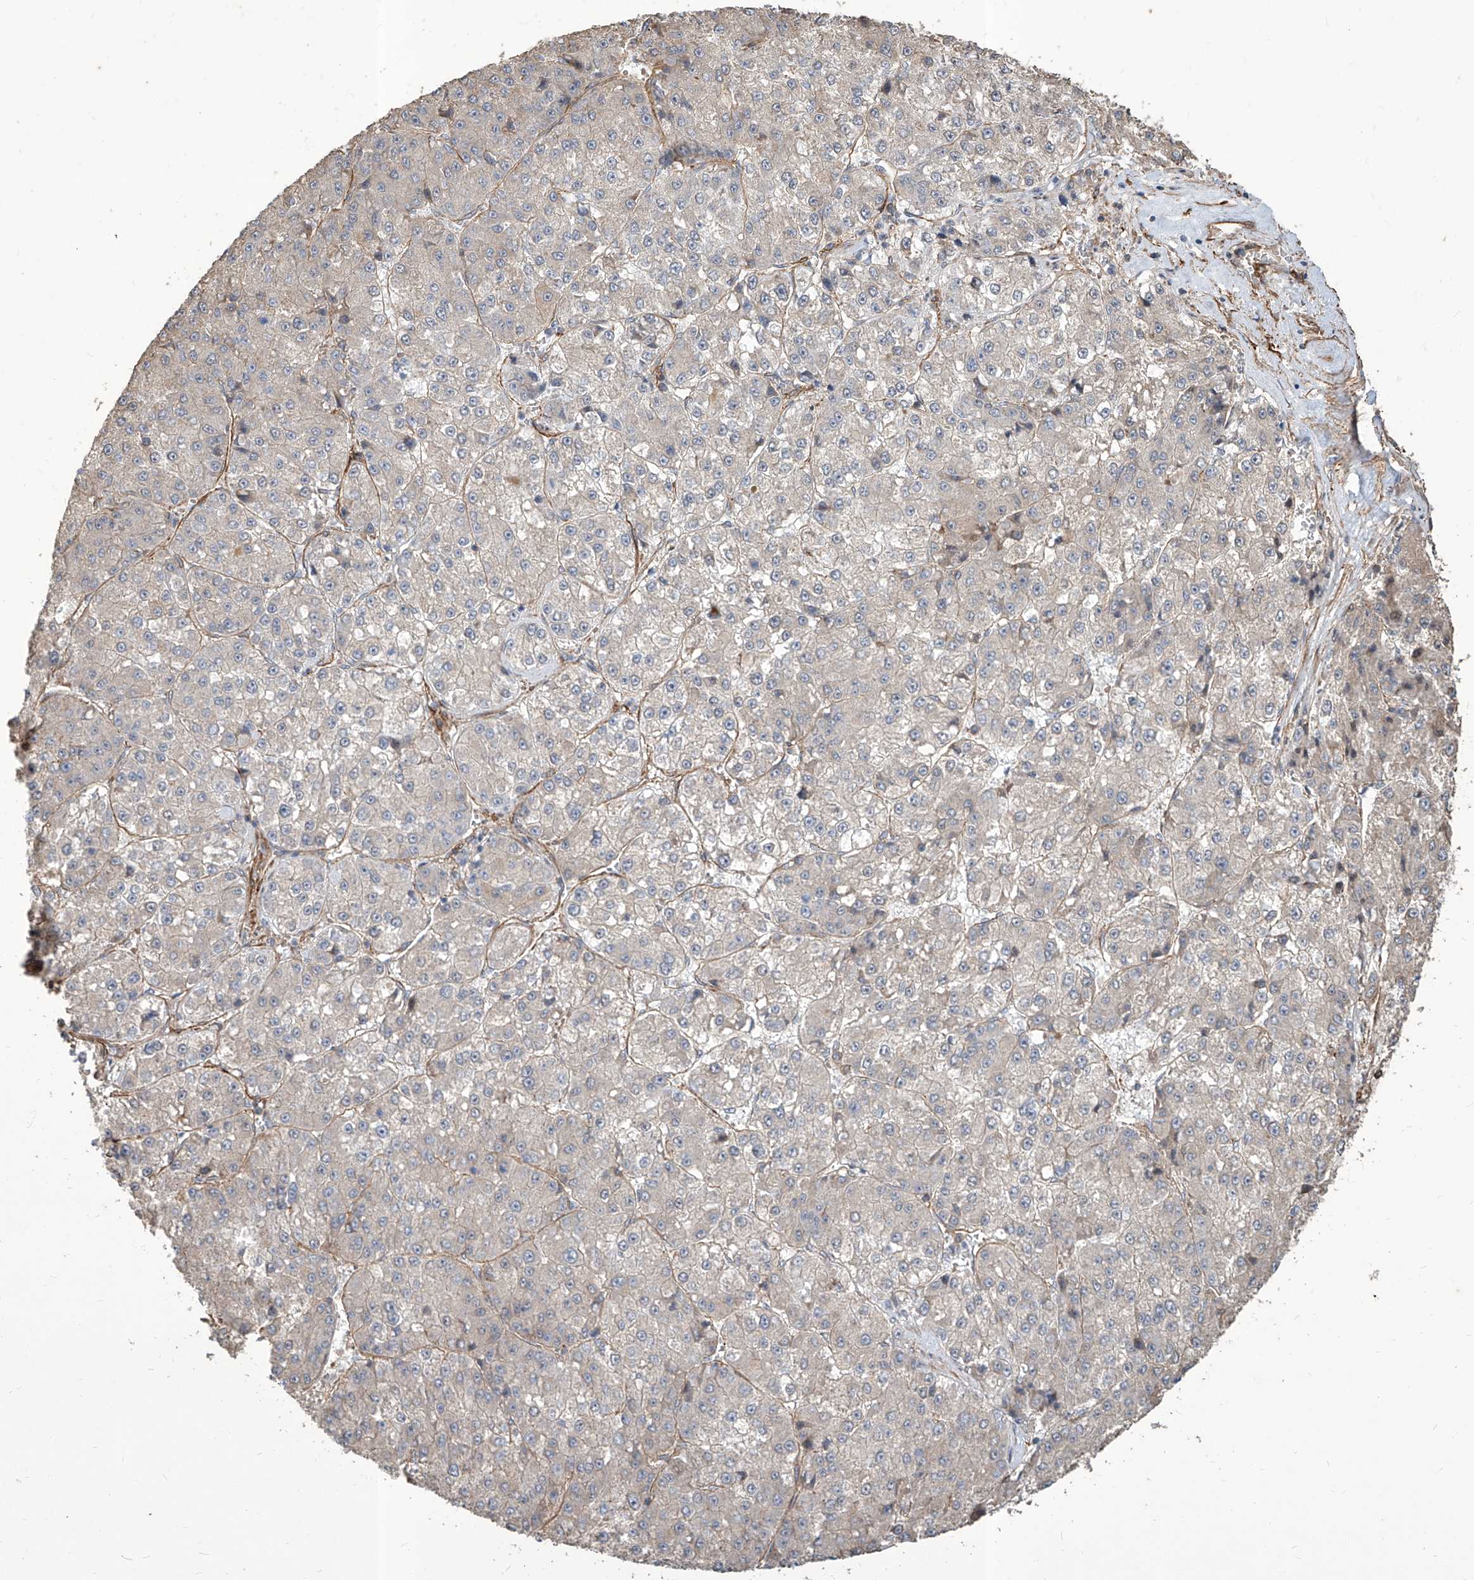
{"staining": {"intensity": "negative", "quantity": "none", "location": "none"}, "tissue": "liver cancer", "cell_type": "Tumor cells", "image_type": "cancer", "snomed": [{"axis": "morphology", "description": "Carcinoma, Hepatocellular, NOS"}, {"axis": "topography", "description": "Liver"}], "caption": "A histopathology image of hepatocellular carcinoma (liver) stained for a protein exhibits no brown staining in tumor cells.", "gene": "FAM83B", "patient": {"sex": "female", "age": 73}}